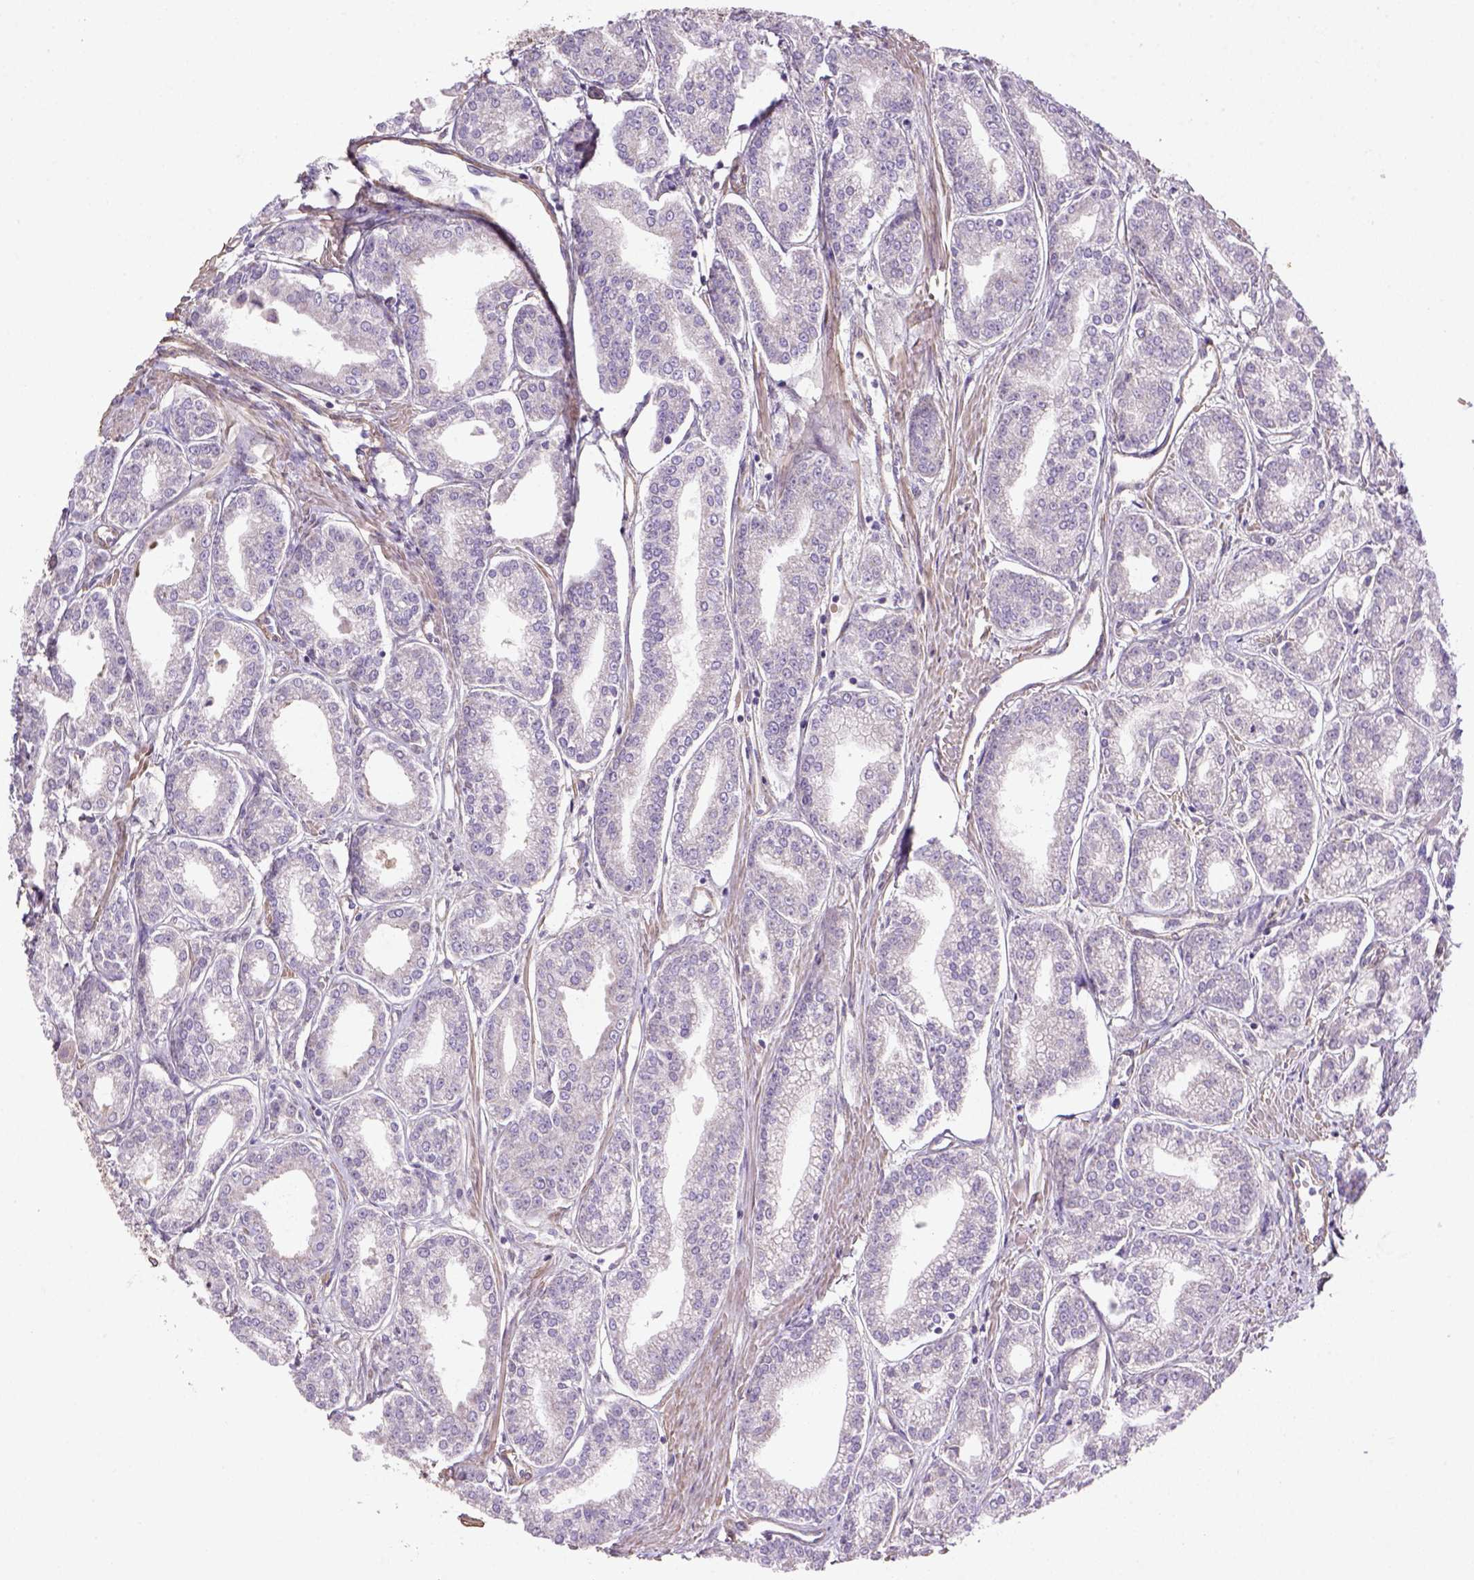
{"staining": {"intensity": "negative", "quantity": "none", "location": "none"}, "tissue": "prostate cancer", "cell_type": "Tumor cells", "image_type": "cancer", "snomed": [{"axis": "morphology", "description": "Adenocarcinoma, NOS"}, {"axis": "topography", "description": "Prostate"}], "caption": "High power microscopy histopathology image of an immunohistochemistry (IHC) micrograph of prostate cancer (adenocarcinoma), revealing no significant positivity in tumor cells.", "gene": "HTRA1", "patient": {"sex": "male", "age": 71}}